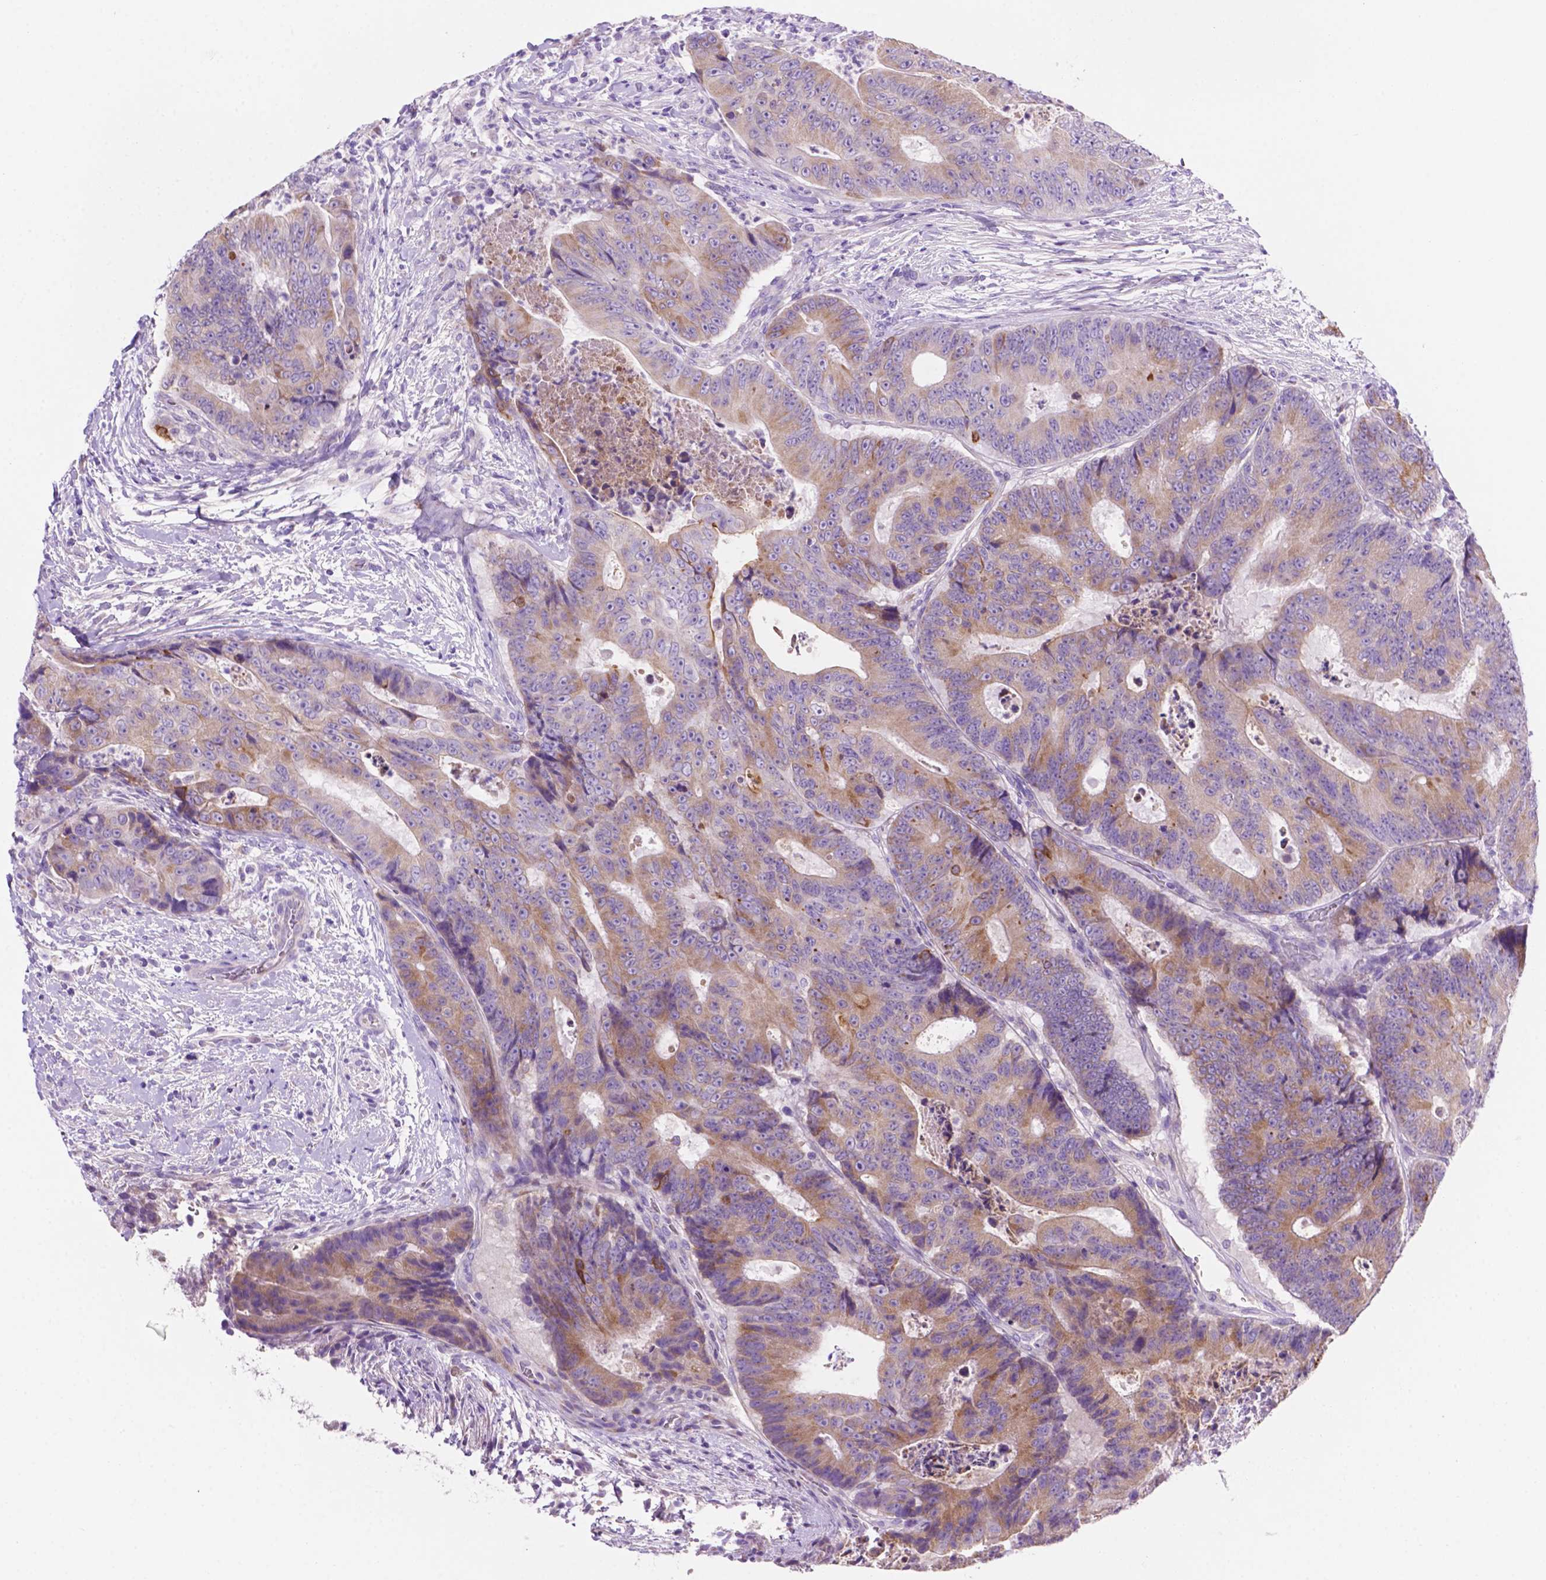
{"staining": {"intensity": "weak", "quantity": ">75%", "location": "cytoplasmic/membranous"}, "tissue": "colorectal cancer", "cell_type": "Tumor cells", "image_type": "cancer", "snomed": [{"axis": "morphology", "description": "Adenocarcinoma, NOS"}, {"axis": "topography", "description": "Colon"}], "caption": "Human colorectal cancer stained for a protein (brown) displays weak cytoplasmic/membranous positive staining in about >75% of tumor cells.", "gene": "CEACAM7", "patient": {"sex": "female", "age": 48}}